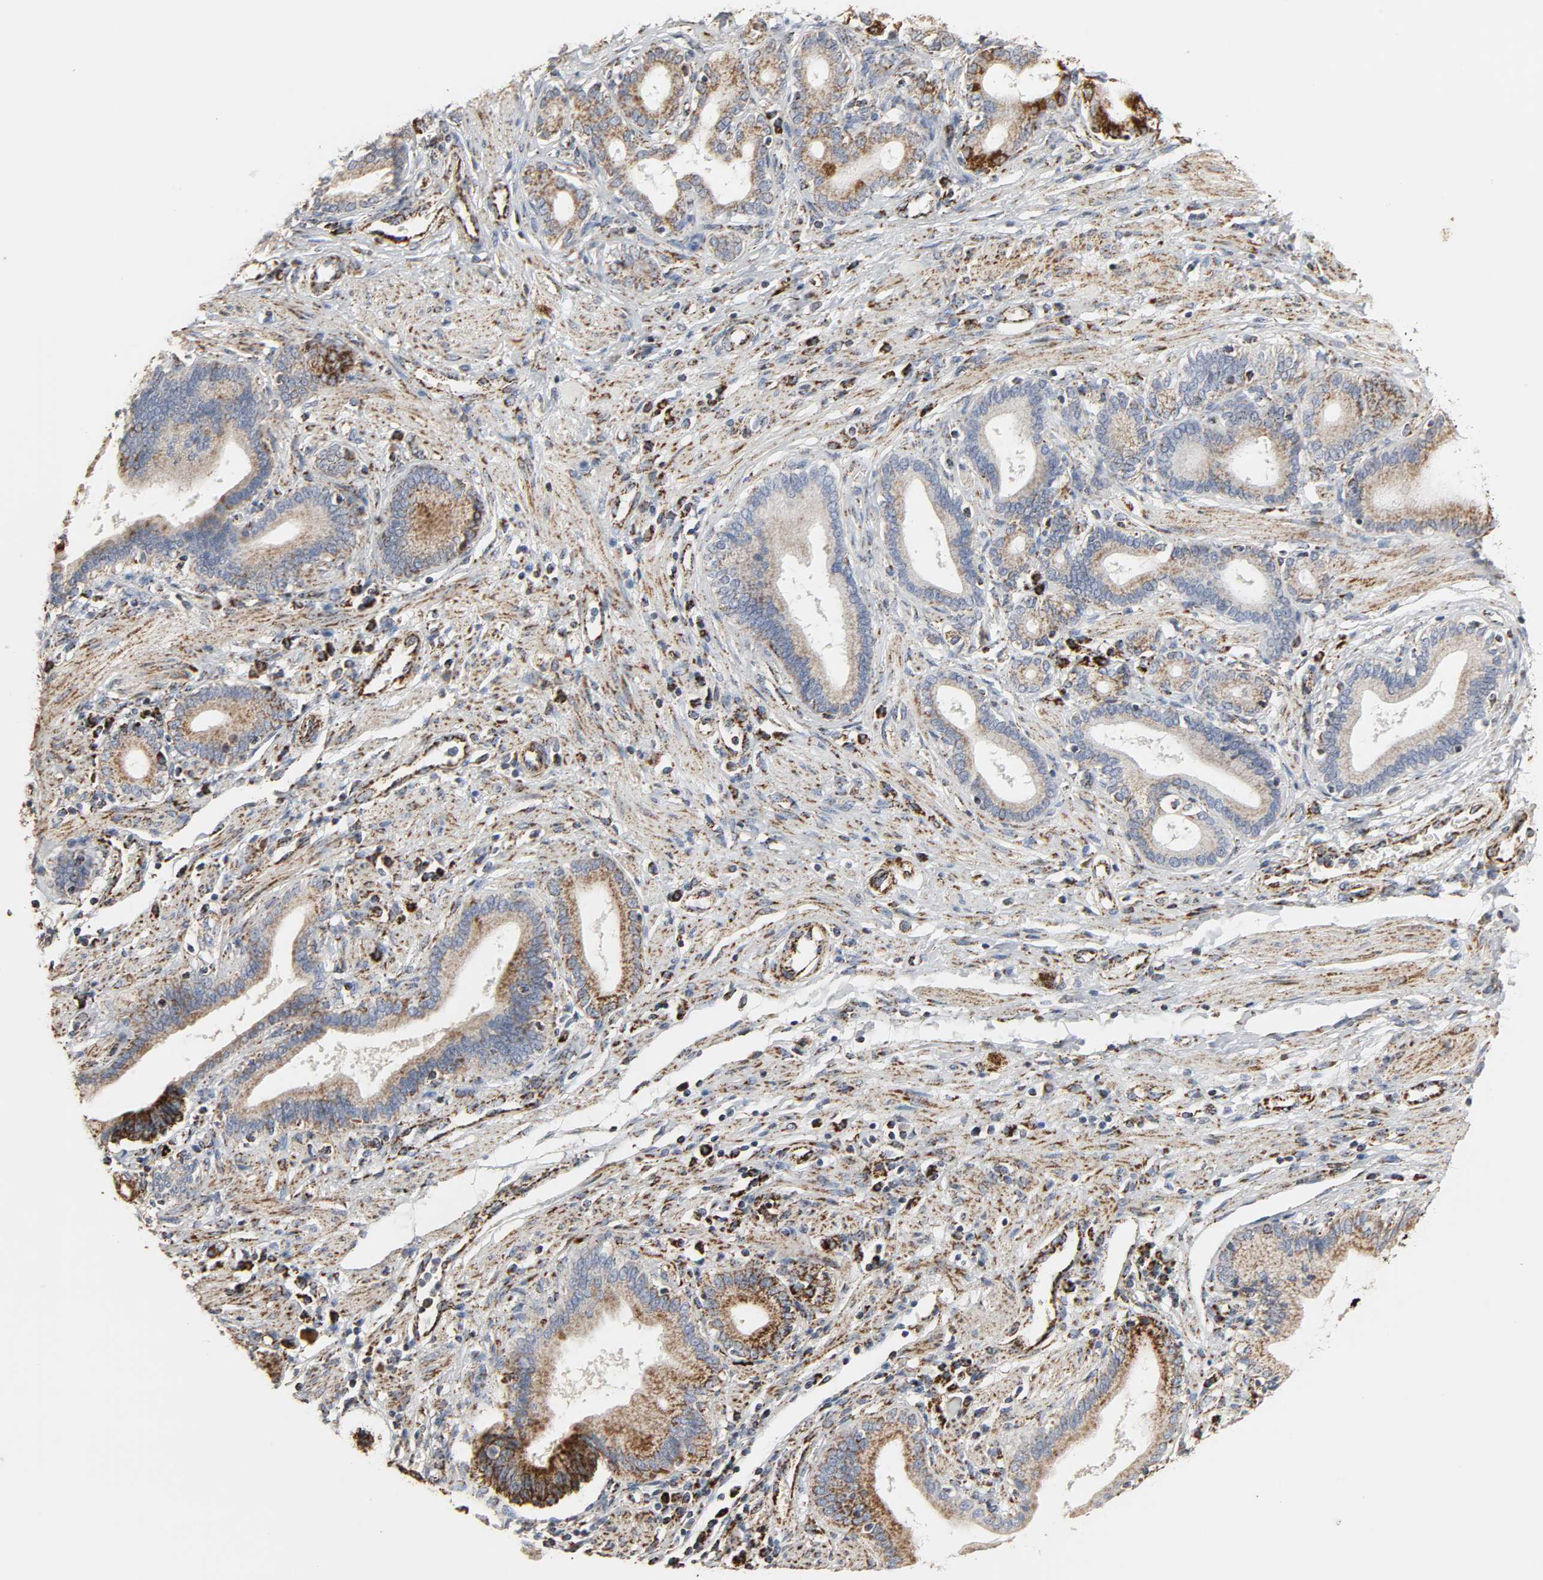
{"staining": {"intensity": "moderate", "quantity": "25%-75%", "location": "cytoplasmic/membranous"}, "tissue": "pancreatic cancer", "cell_type": "Tumor cells", "image_type": "cancer", "snomed": [{"axis": "morphology", "description": "Adenocarcinoma, NOS"}, {"axis": "topography", "description": "Pancreas"}], "caption": "Adenocarcinoma (pancreatic) tissue exhibits moderate cytoplasmic/membranous expression in about 25%-75% of tumor cells", "gene": "ACAT1", "patient": {"sex": "female", "age": 48}}